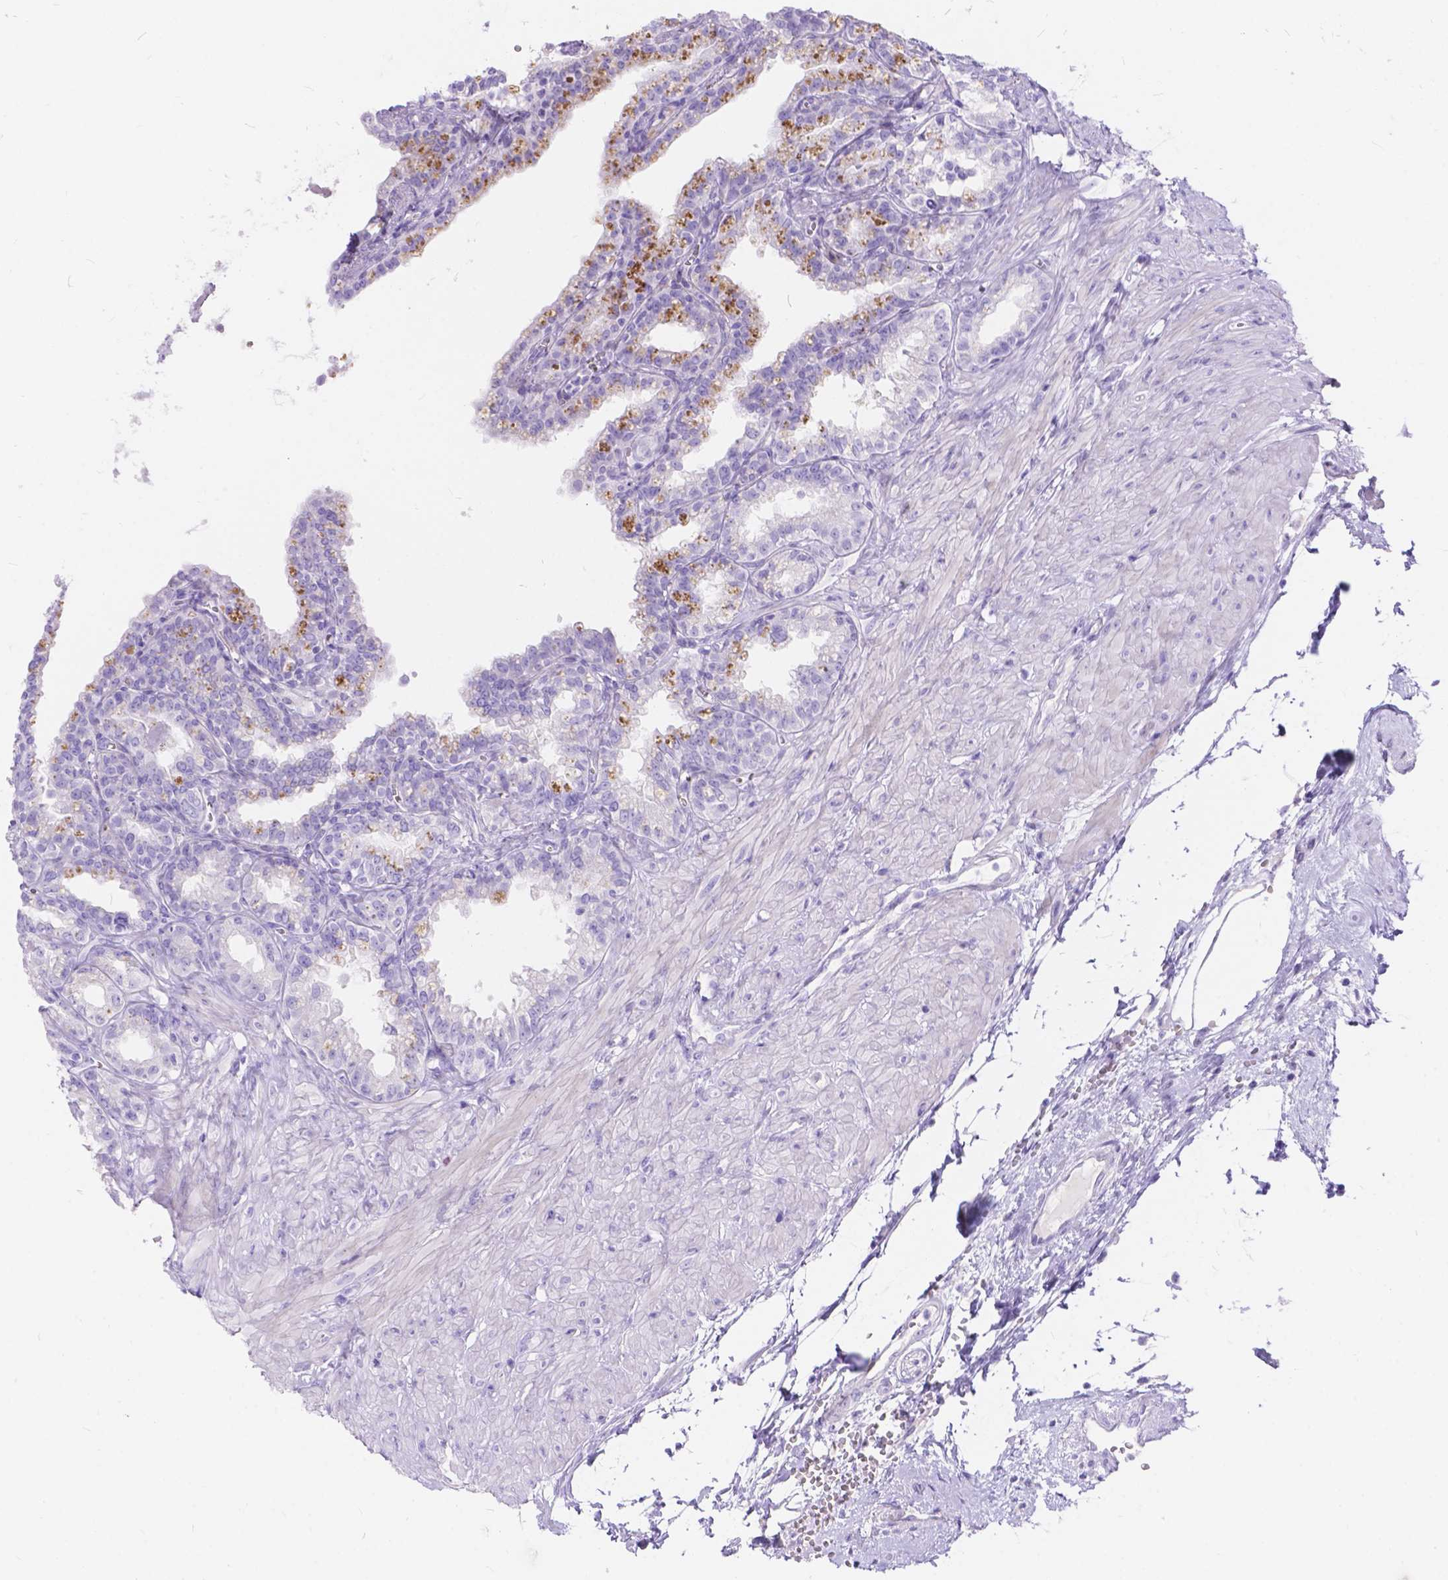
{"staining": {"intensity": "negative", "quantity": "none", "location": "none"}, "tissue": "seminal vesicle", "cell_type": "Glandular cells", "image_type": "normal", "snomed": [{"axis": "morphology", "description": "Normal tissue, NOS"}, {"axis": "morphology", "description": "Urothelial carcinoma, NOS"}, {"axis": "topography", "description": "Urinary bladder"}, {"axis": "topography", "description": "Seminal veicle"}], "caption": "High power microscopy image of an immunohistochemistry photomicrograph of unremarkable seminal vesicle, revealing no significant staining in glandular cells.", "gene": "KLHL10", "patient": {"sex": "male", "age": 76}}